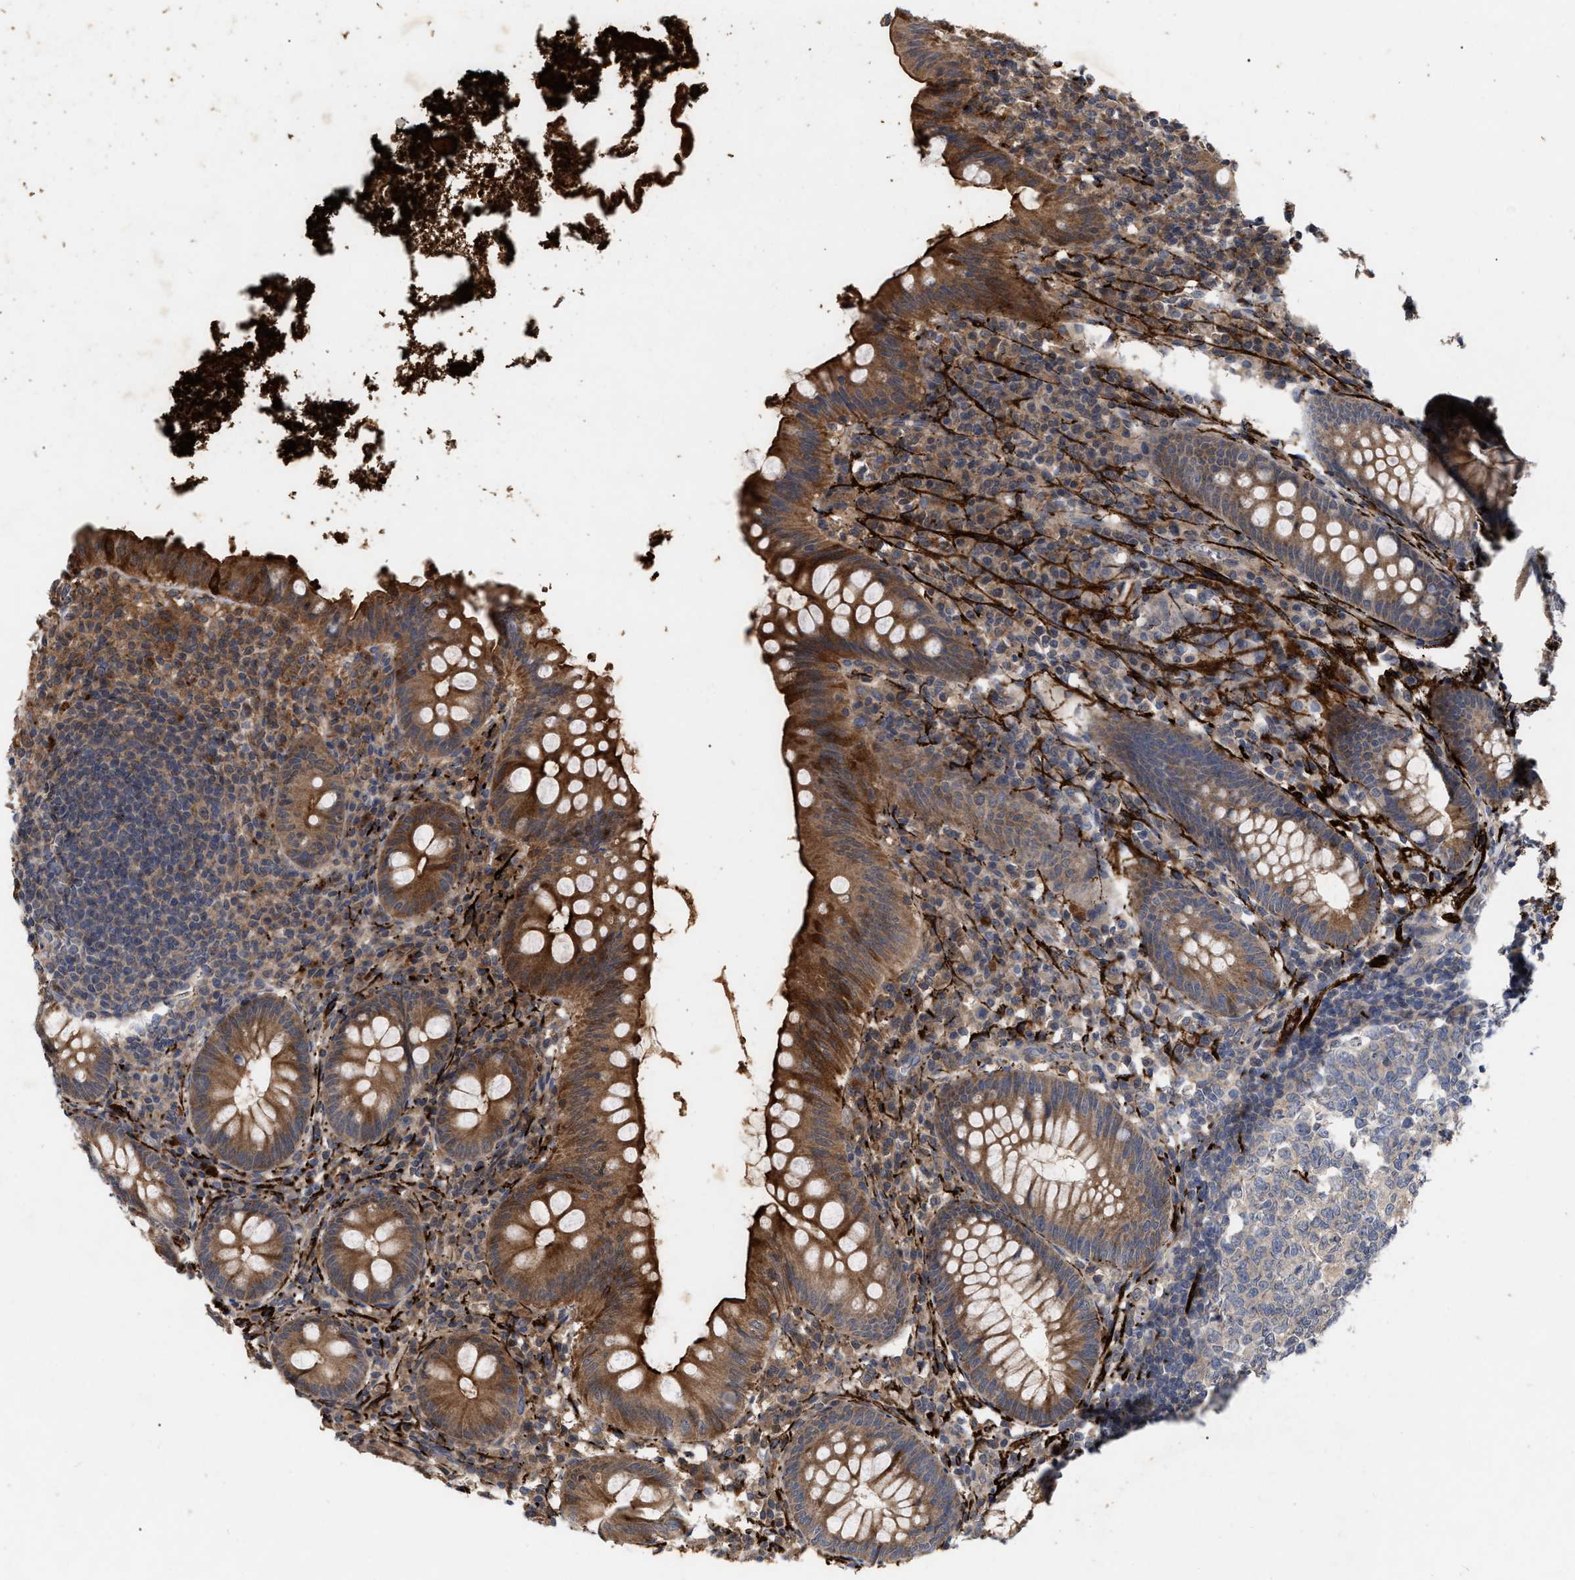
{"staining": {"intensity": "moderate", "quantity": ">75%", "location": "cytoplasmic/membranous"}, "tissue": "appendix", "cell_type": "Glandular cells", "image_type": "normal", "snomed": [{"axis": "morphology", "description": "Normal tissue, NOS"}, {"axis": "topography", "description": "Appendix"}], "caption": "A high-resolution image shows immunohistochemistry staining of normal appendix, which displays moderate cytoplasmic/membranous positivity in approximately >75% of glandular cells. (brown staining indicates protein expression, while blue staining denotes nuclei).", "gene": "VIP", "patient": {"sex": "male", "age": 56}}